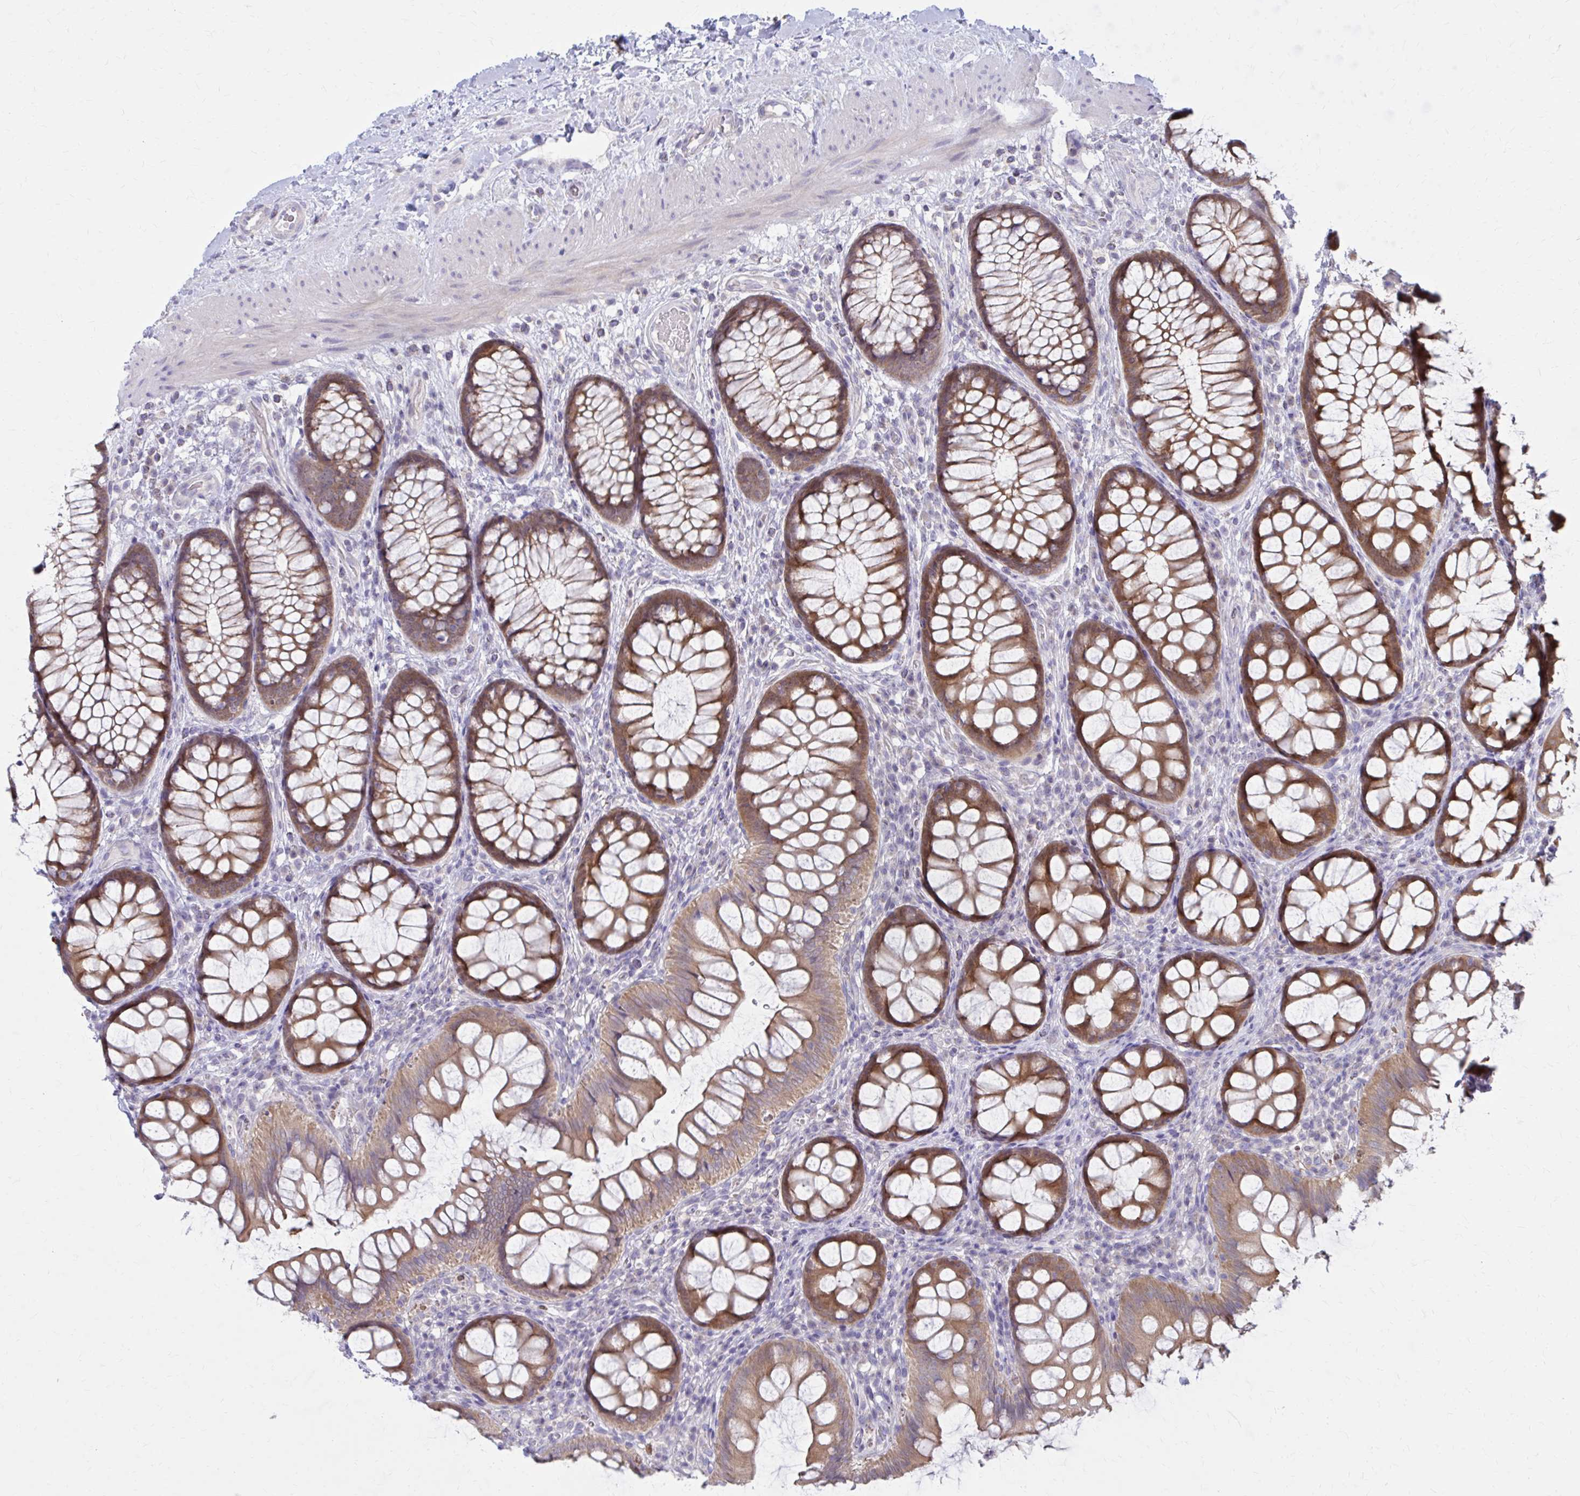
{"staining": {"intensity": "negative", "quantity": "none", "location": "none"}, "tissue": "colon", "cell_type": "Endothelial cells", "image_type": "normal", "snomed": [{"axis": "morphology", "description": "Normal tissue, NOS"}, {"axis": "morphology", "description": "Adenoma, NOS"}, {"axis": "topography", "description": "Soft tissue"}, {"axis": "topography", "description": "Colon"}], "caption": "This photomicrograph is of normal colon stained with IHC to label a protein in brown with the nuclei are counter-stained blue. There is no staining in endothelial cells. (DAB (3,3'-diaminobenzidine) immunohistochemistry, high magnification).", "gene": "DBI", "patient": {"sex": "male", "age": 47}}